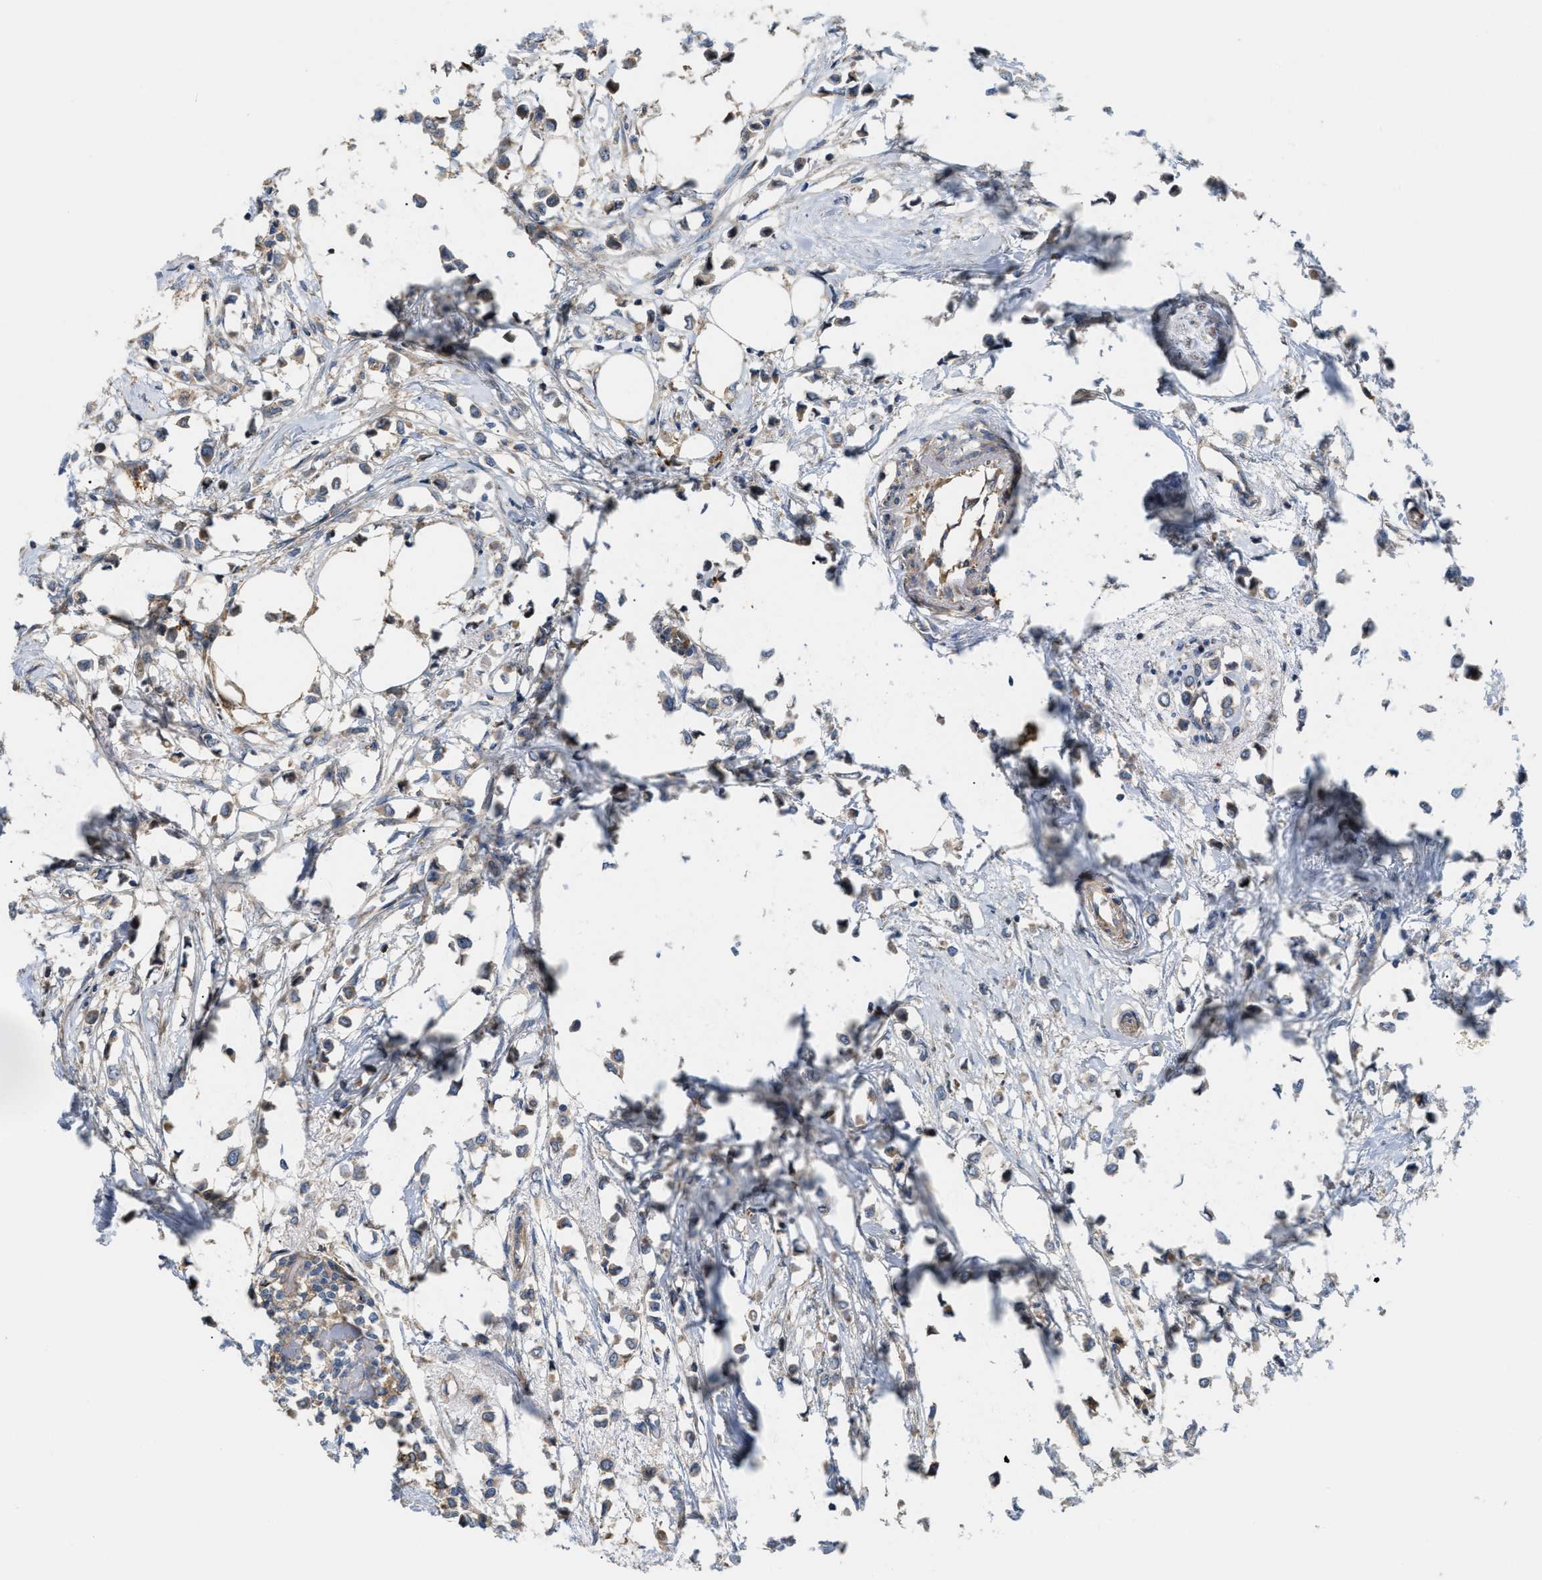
{"staining": {"intensity": "weak", "quantity": ">75%", "location": "cytoplasmic/membranous"}, "tissue": "breast cancer", "cell_type": "Tumor cells", "image_type": "cancer", "snomed": [{"axis": "morphology", "description": "Lobular carcinoma"}, {"axis": "topography", "description": "Breast"}], "caption": "Immunohistochemistry (IHC) image of breast cancer (lobular carcinoma) stained for a protein (brown), which reveals low levels of weak cytoplasmic/membranous staining in about >75% of tumor cells.", "gene": "DHX58", "patient": {"sex": "female", "age": 51}}